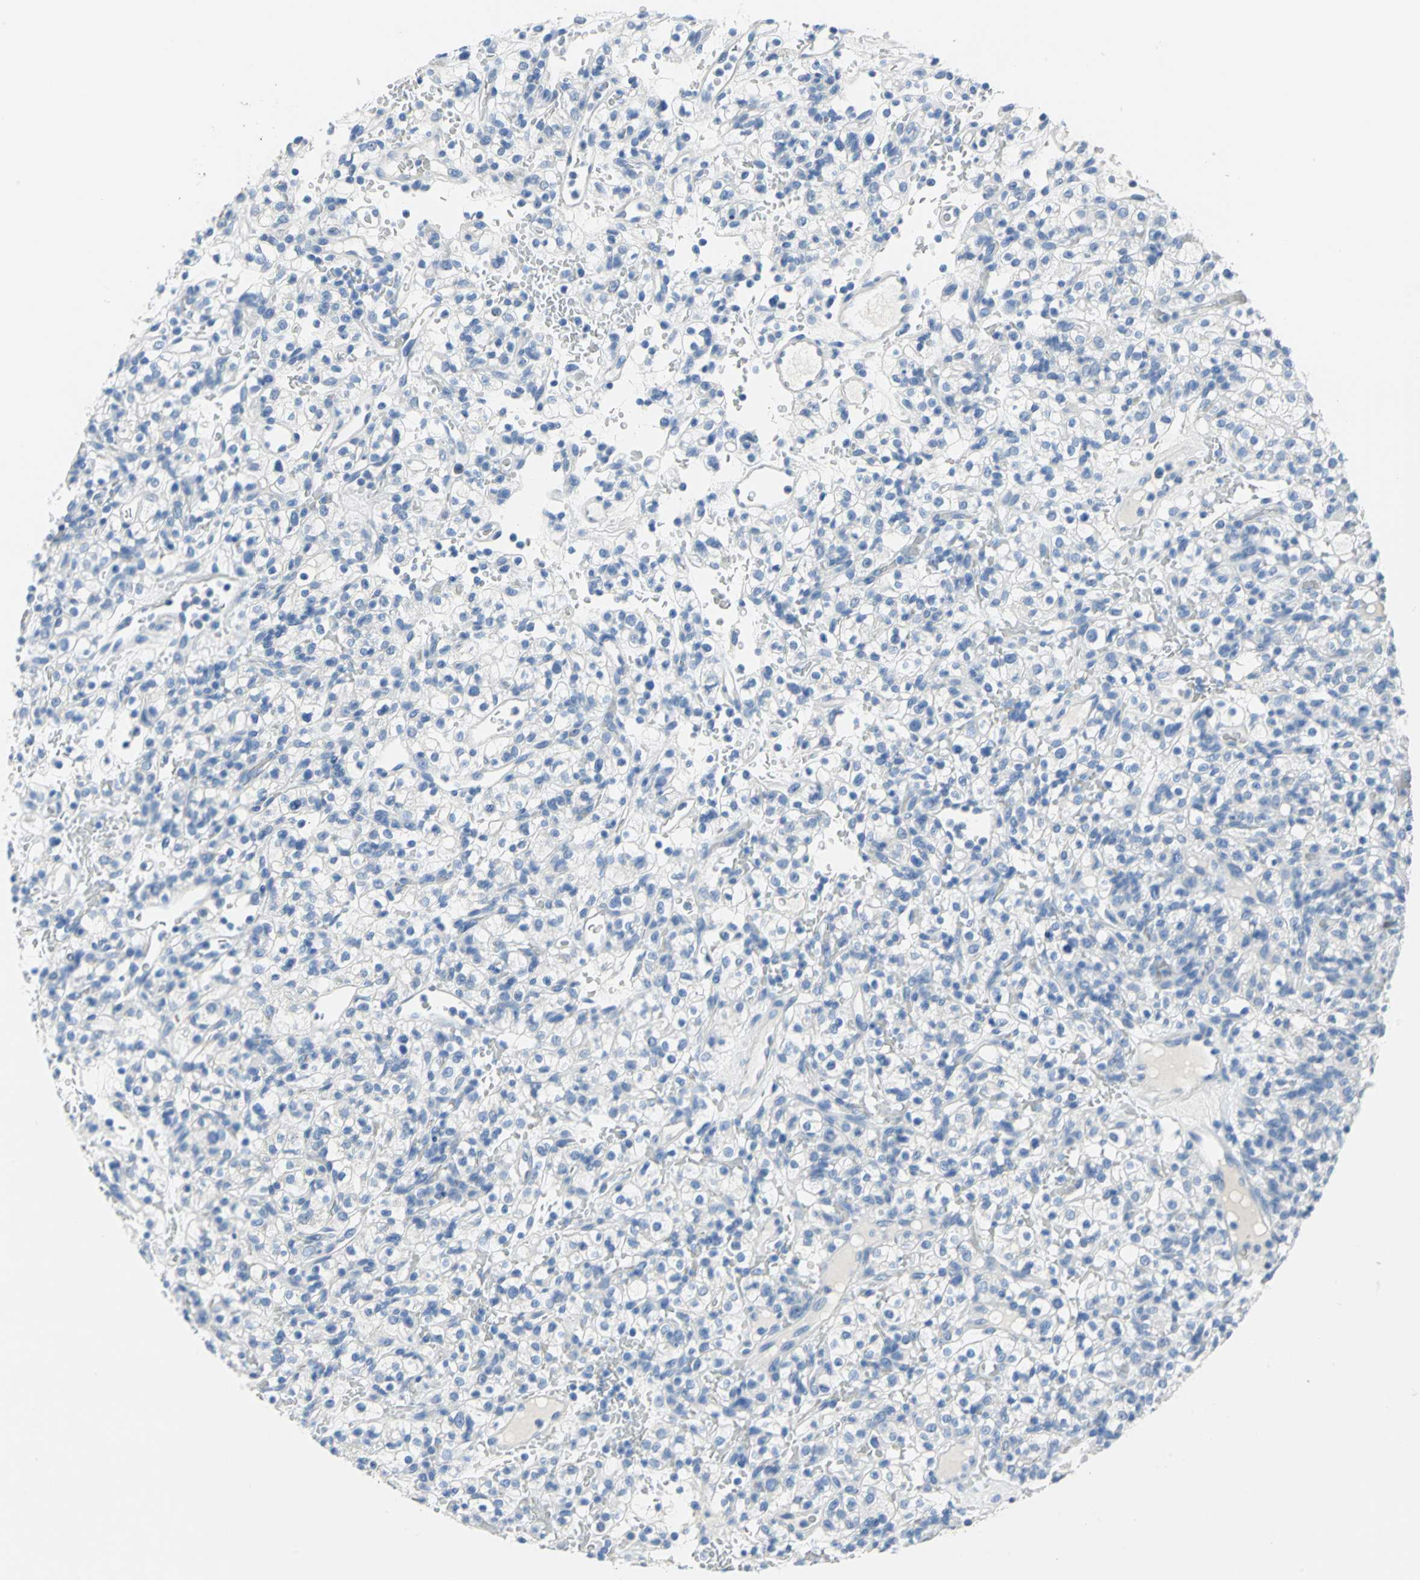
{"staining": {"intensity": "negative", "quantity": "none", "location": "none"}, "tissue": "renal cancer", "cell_type": "Tumor cells", "image_type": "cancer", "snomed": [{"axis": "morphology", "description": "Normal tissue, NOS"}, {"axis": "morphology", "description": "Adenocarcinoma, NOS"}, {"axis": "topography", "description": "Kidney"}], "caption": "This is an IHC photomicrograph of renal adenocarcinoma. There is no expression in tumor cells.", "gene": "SFN", "patient": {"sex": "female", "age": 72}}